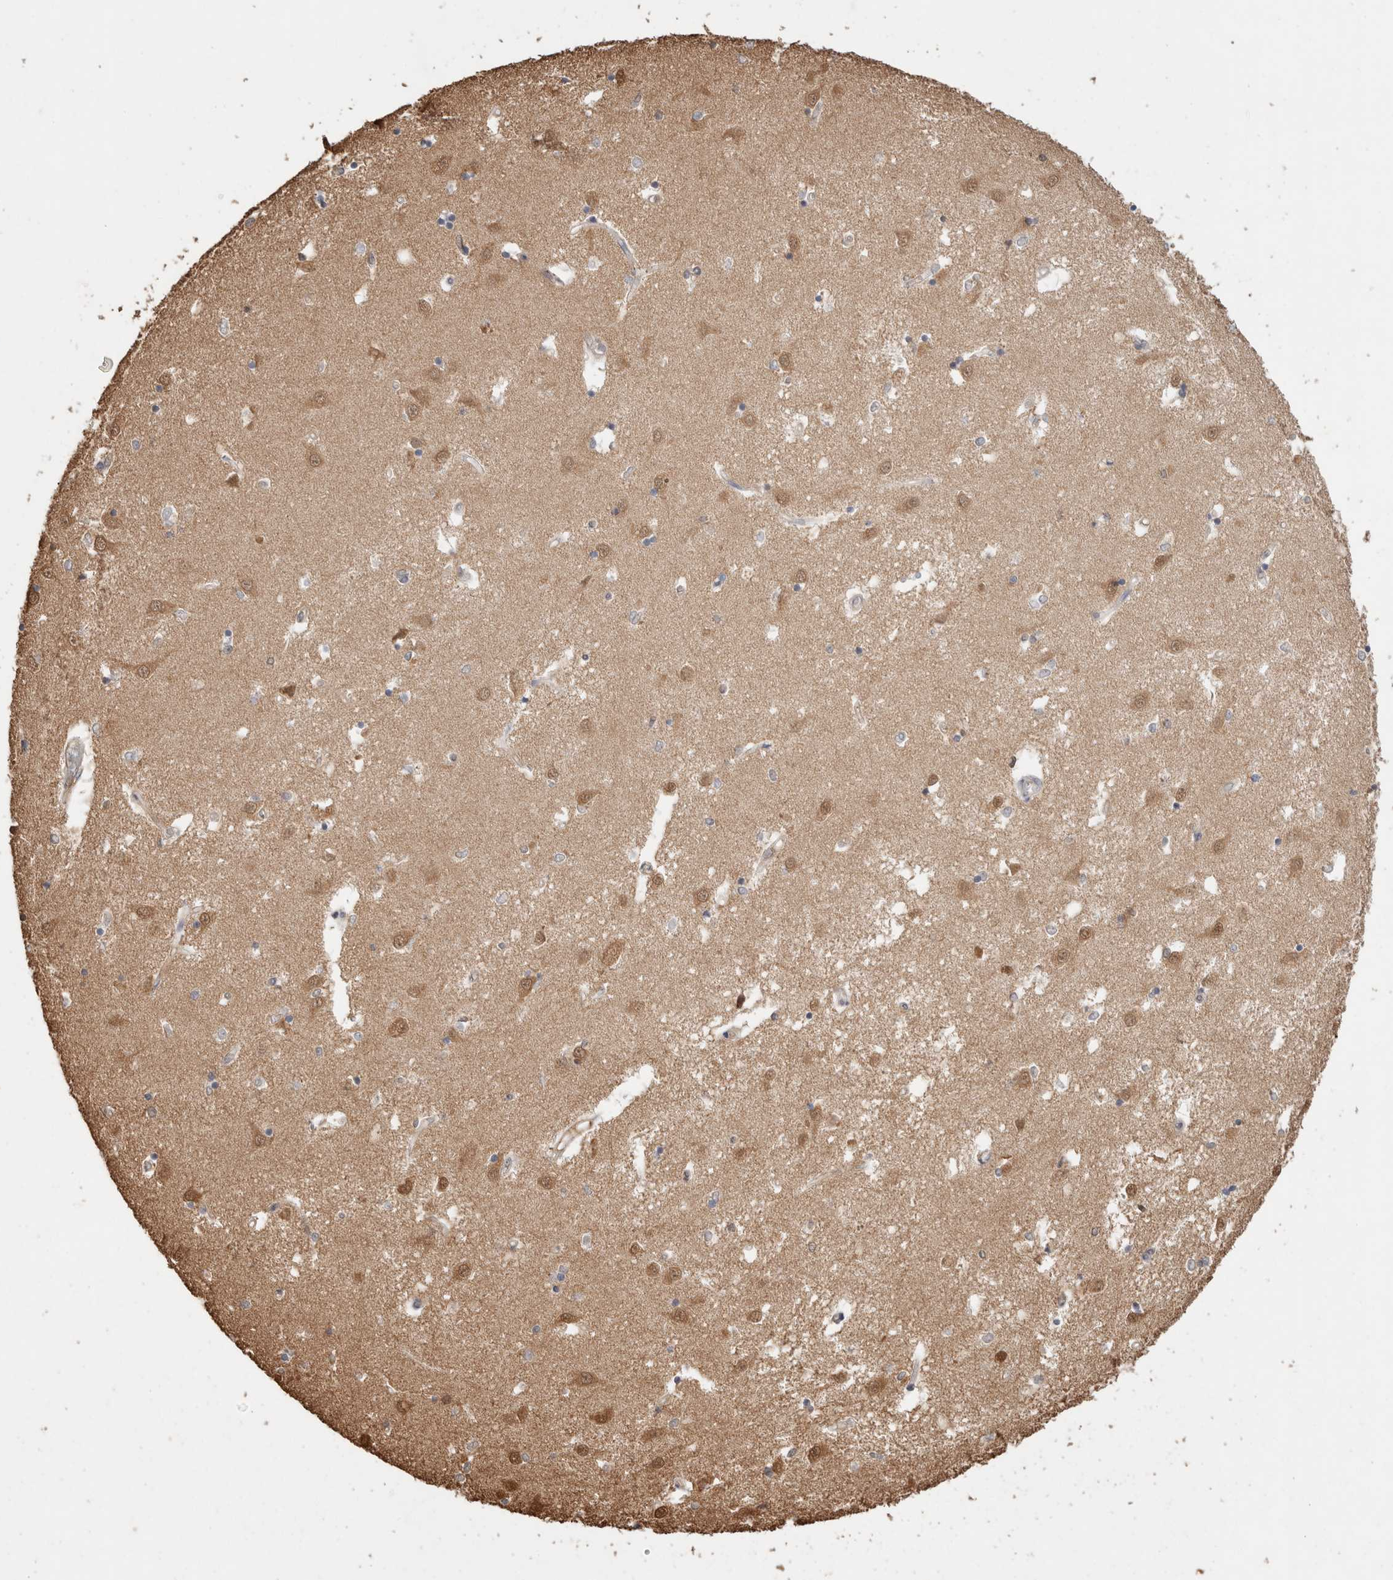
{"staining": {"intensity": "negative", "quantity": "none", "location": "none"}, "tissue": "caudate", "cell_type": "Glial cells", "image_type": "normal", "snomed": [{"axis": "morphology", "description": "Normal tissue, NOS"}, {"axis": "topography", "description": "Lateral ventricle wall"}], "caption": "IHC photomicrograph of benign caudate: caudate stained with DAB reveals no significant protein staining in glial cells. (DAB immunohistochemistry, high magnification).", "gene": "YWHAH", "patient": {"sex": "male", "age": 45}}